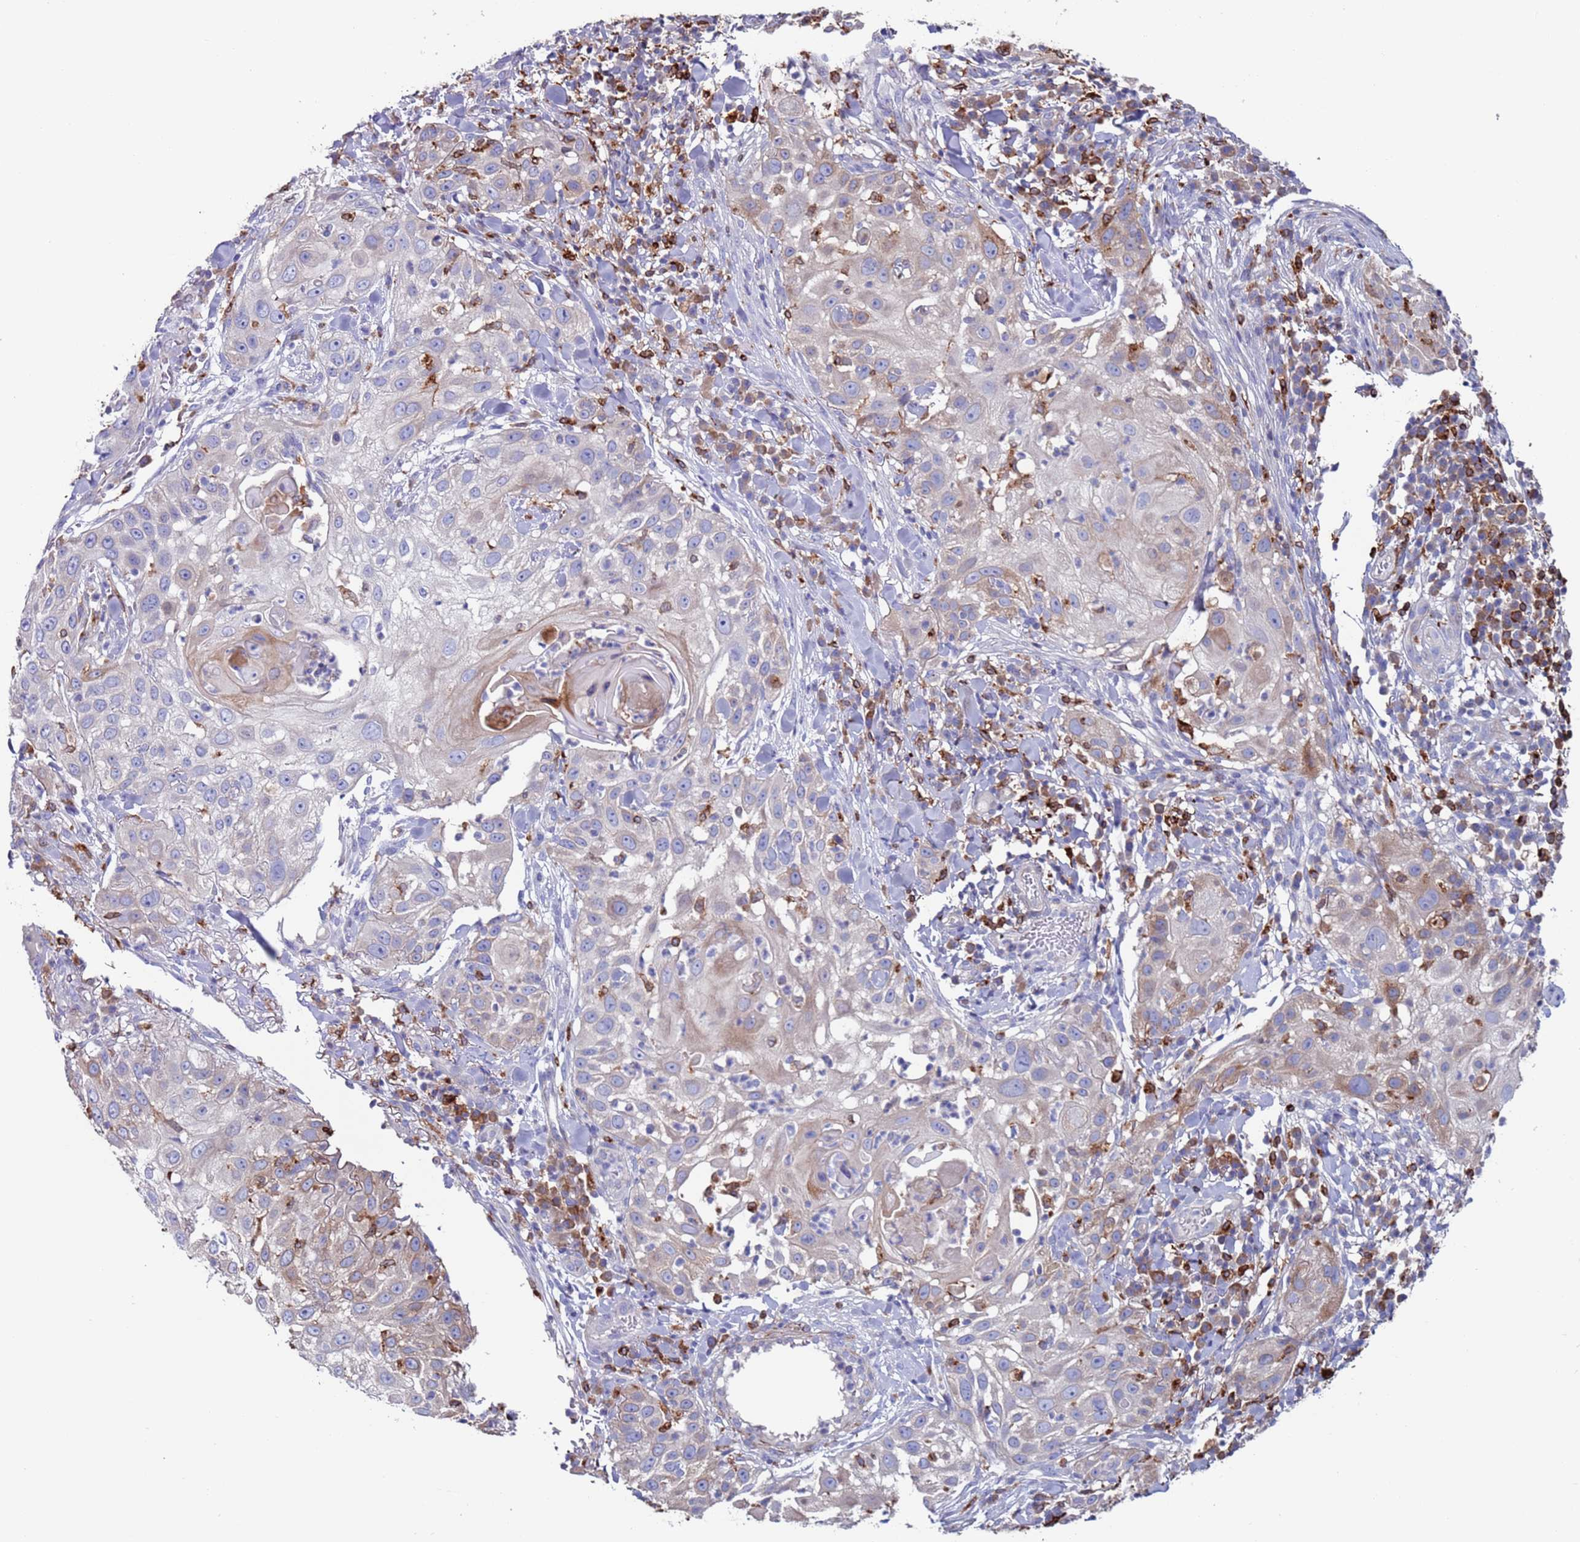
{"staining": {"intensity": "moderate", "quantity": "<25%", "location": "cytoplasmic/membranous"}, "tissue": "skin cancer", "cell_type": "Tumor cells", "image_type": "cancer", "snomed": [{"axis": "morphology", "description": "Squamous cell carcinoma, NOS"}, {"axis": "topography", "description": "Skin"}], "caption": "Protein staining displays moderate cytoplasmic/membranous expression in about <25% of tumor cells in squamous cell carcinoma (skin).", "gene": "GREB1L", "patient": {"sex": "female", "age": 44}}